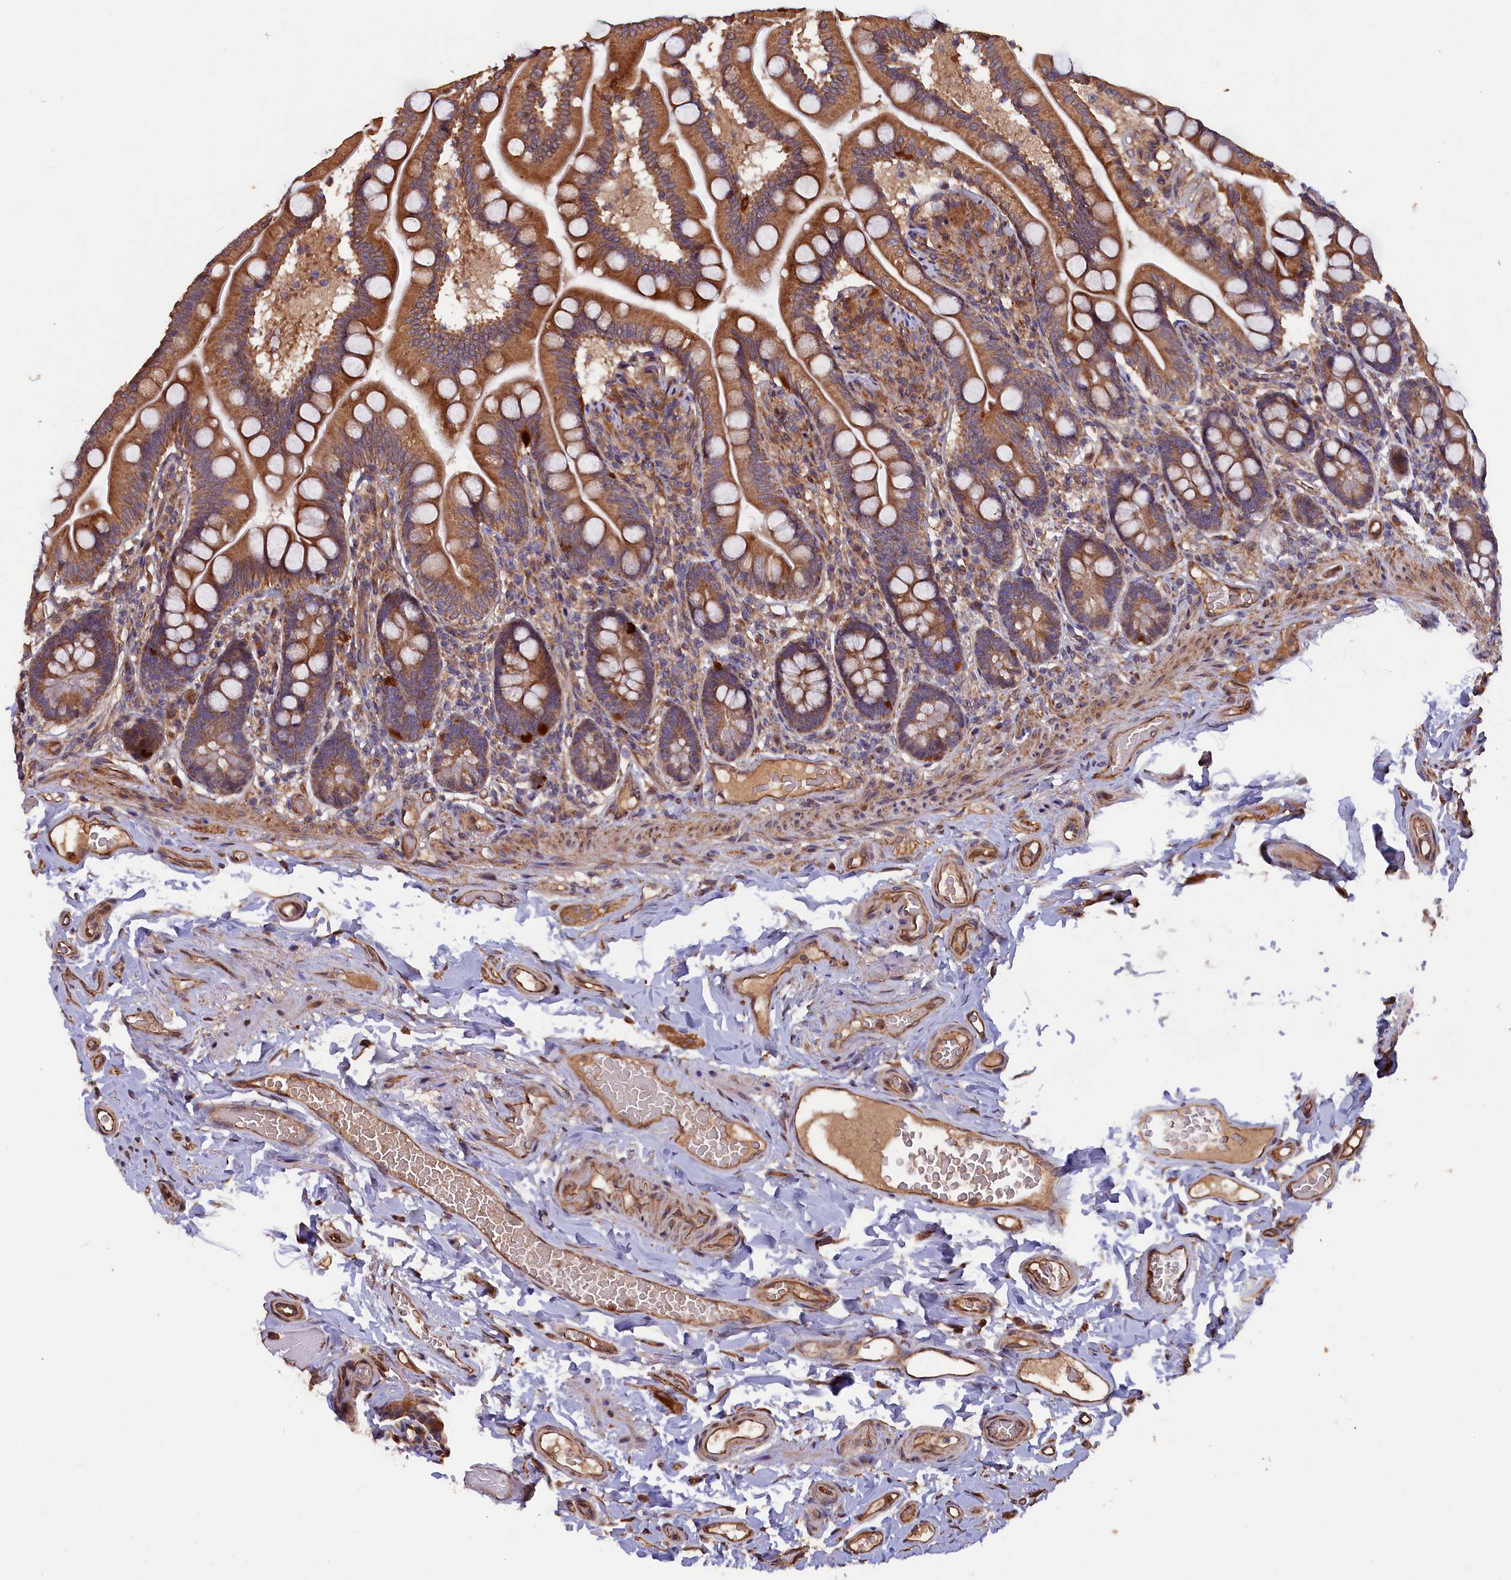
{"staining": {"intensity": "moderate", "quantity": ">75%", "location": "cytoplasmic/membranous"}, "tissue": "small intestine", "cell_type": "Glandular cells", "image_type": "normal", "snomed": [{"axis": "morphology", "description": "Normal tissue, NOS"}, {"axis": "topography", "description": "Small intestine"}], "caption": "Brown immunohistochemical staining in unremarkable small intestine reveals moderate cytoplasmic/membranous positivity in about >75% of glandular cells.", "gene": "GREB1L", "patient": {"sex": "female", "age": 64}}